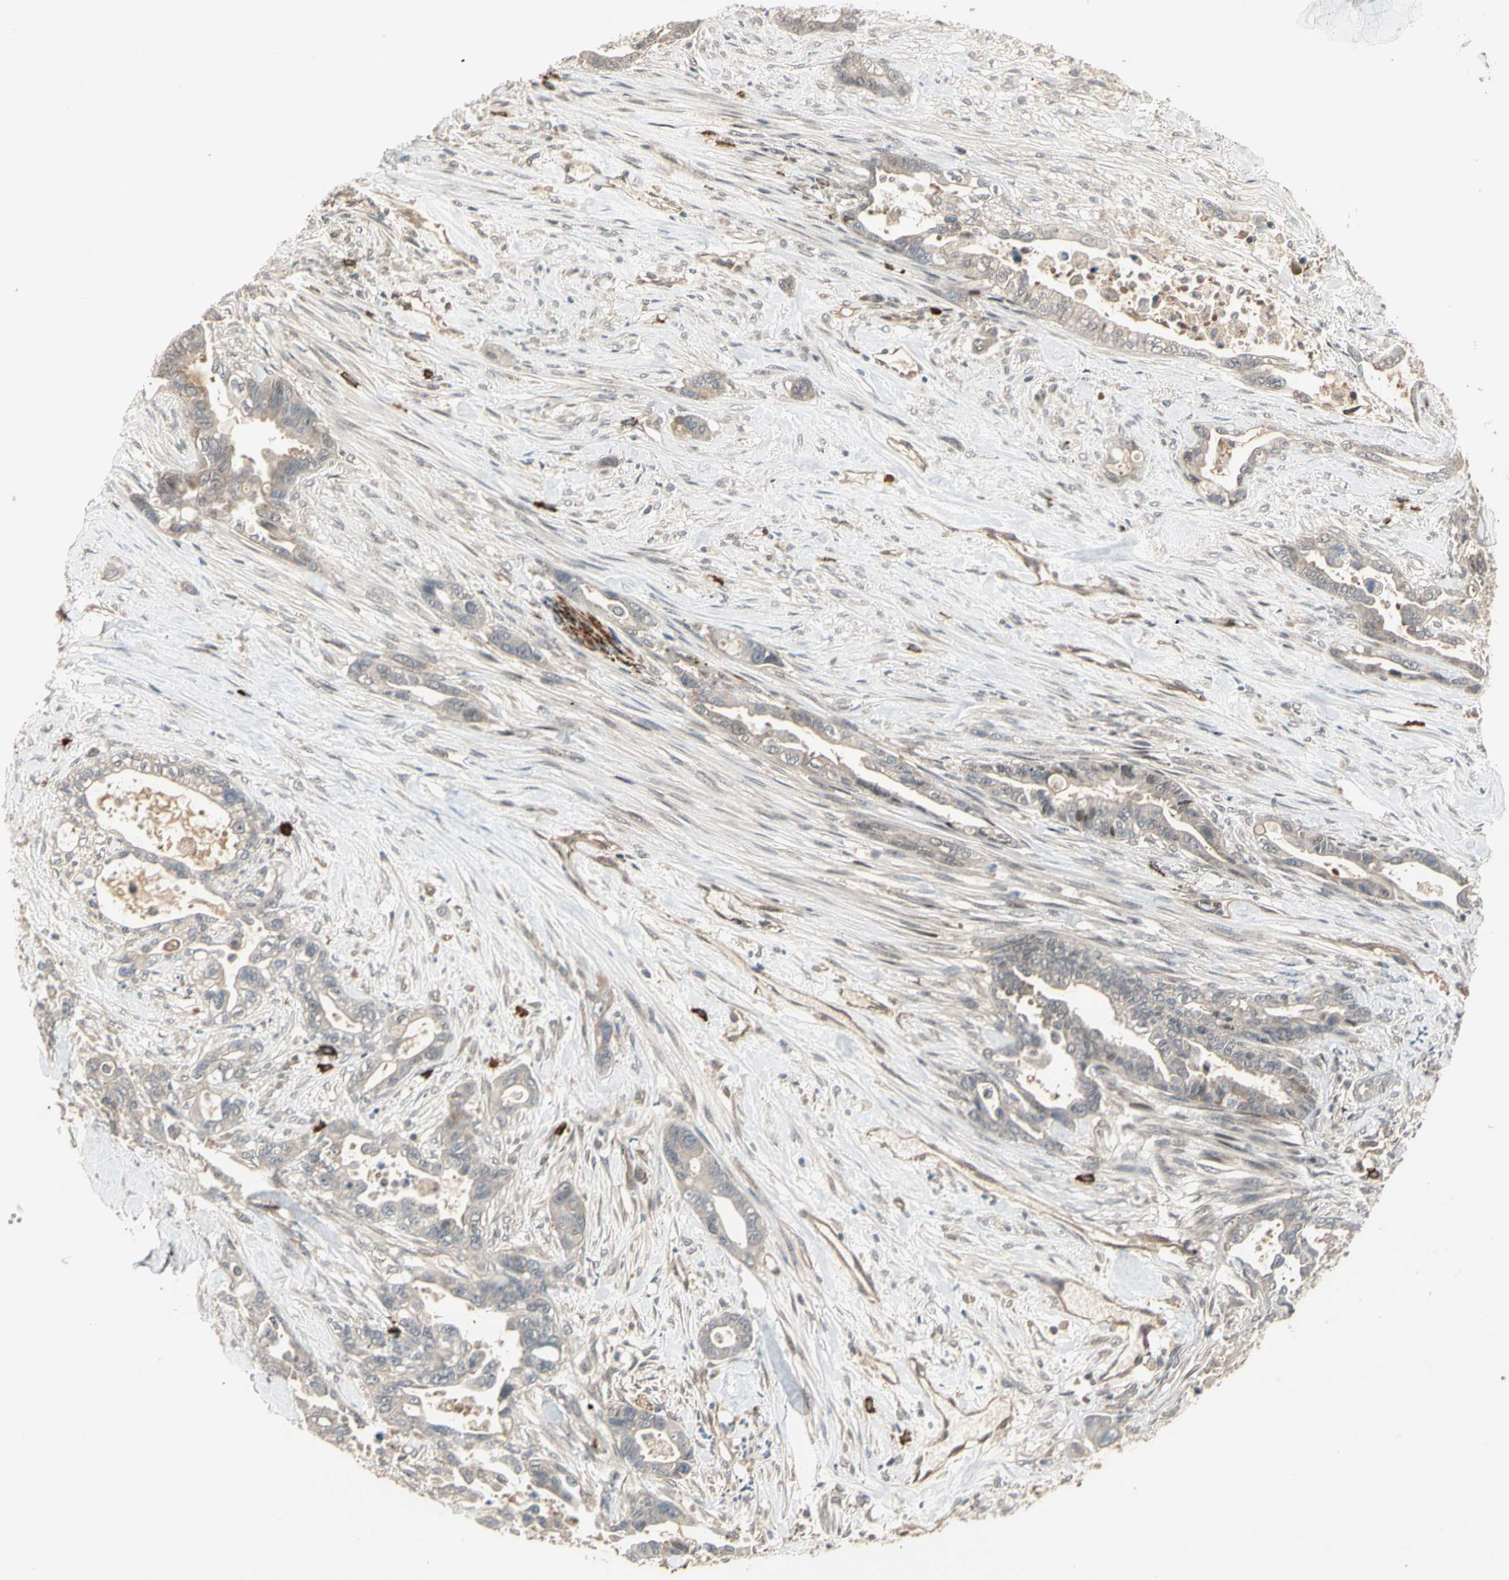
{"staining": {"intensity": "weak", "quantity": "25%-75%", "location": "cytoplasmic/membranous"}, "tissue": "pancreatic cancer", "cell_type": "Tumor cells", "image_type": "cancer", "snomed": [{"axis": "morphology", "description": "Adenocarcinoma, NOS"}, {"axis": "topography", "description": "Pancreas"}], "caption": "Immunohistochemistry staining of pancreatic adenocarcinoma, which shows low levels of weak cytoplasmic/membranous expression in approximately 25%-75% of tumor cells indicating weak cytoplasmic/membranous protein staining. The staining was performed using DAB (brown) for protein detection and nuclei were counterstained in hematoxylin (blue).", "gene": "ATG4C", "patient": {"sex": "male", "age": 70}}